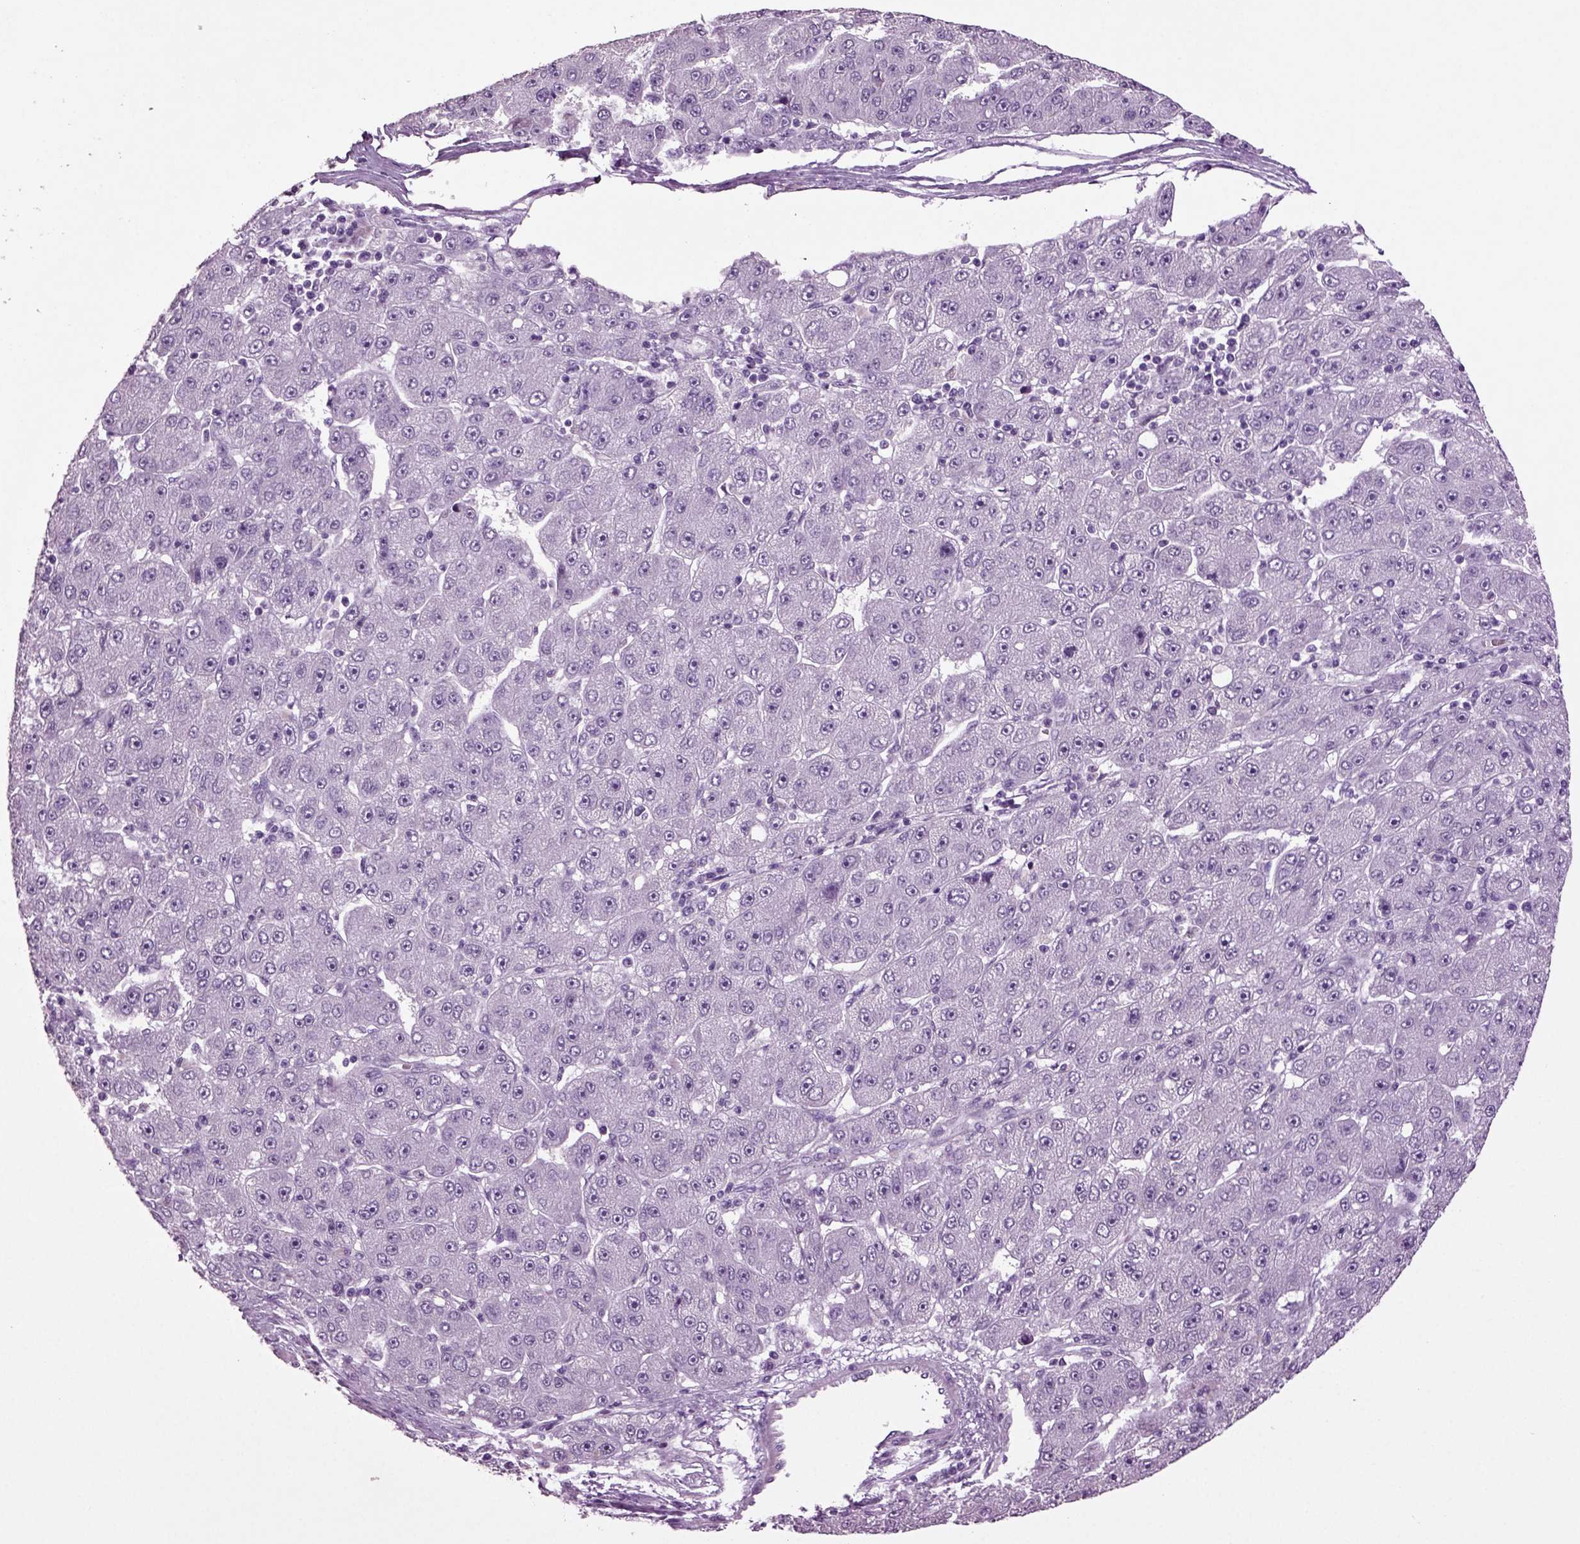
{"staining": {"intensity": "negative", "quantity": "none", "location": "none"}, "tissue": "liver cancer", "cell_type": "Tumor cells", "image_type": "cancer", "snomed": [{"axis": "morphology", "description": "Carcinoma, Hepatocellular, NOS"}, {"axis": "topography", "description": "Liver"}], "caption": "High magnification brightfield microscopy of liver cancer (hepatocellular carcinoma) stained with DAB (3,3'-diaminobenzidine) (brown) and counterstained with hematoxylin (blue): tumor cells show no significant positivity. (DAB (3,3'-diaminobenzidine) immunohistochemistry (IHC), high magnification).", "gene": "SLC17A6", "patient": {"sex": "male", "age": 67}}